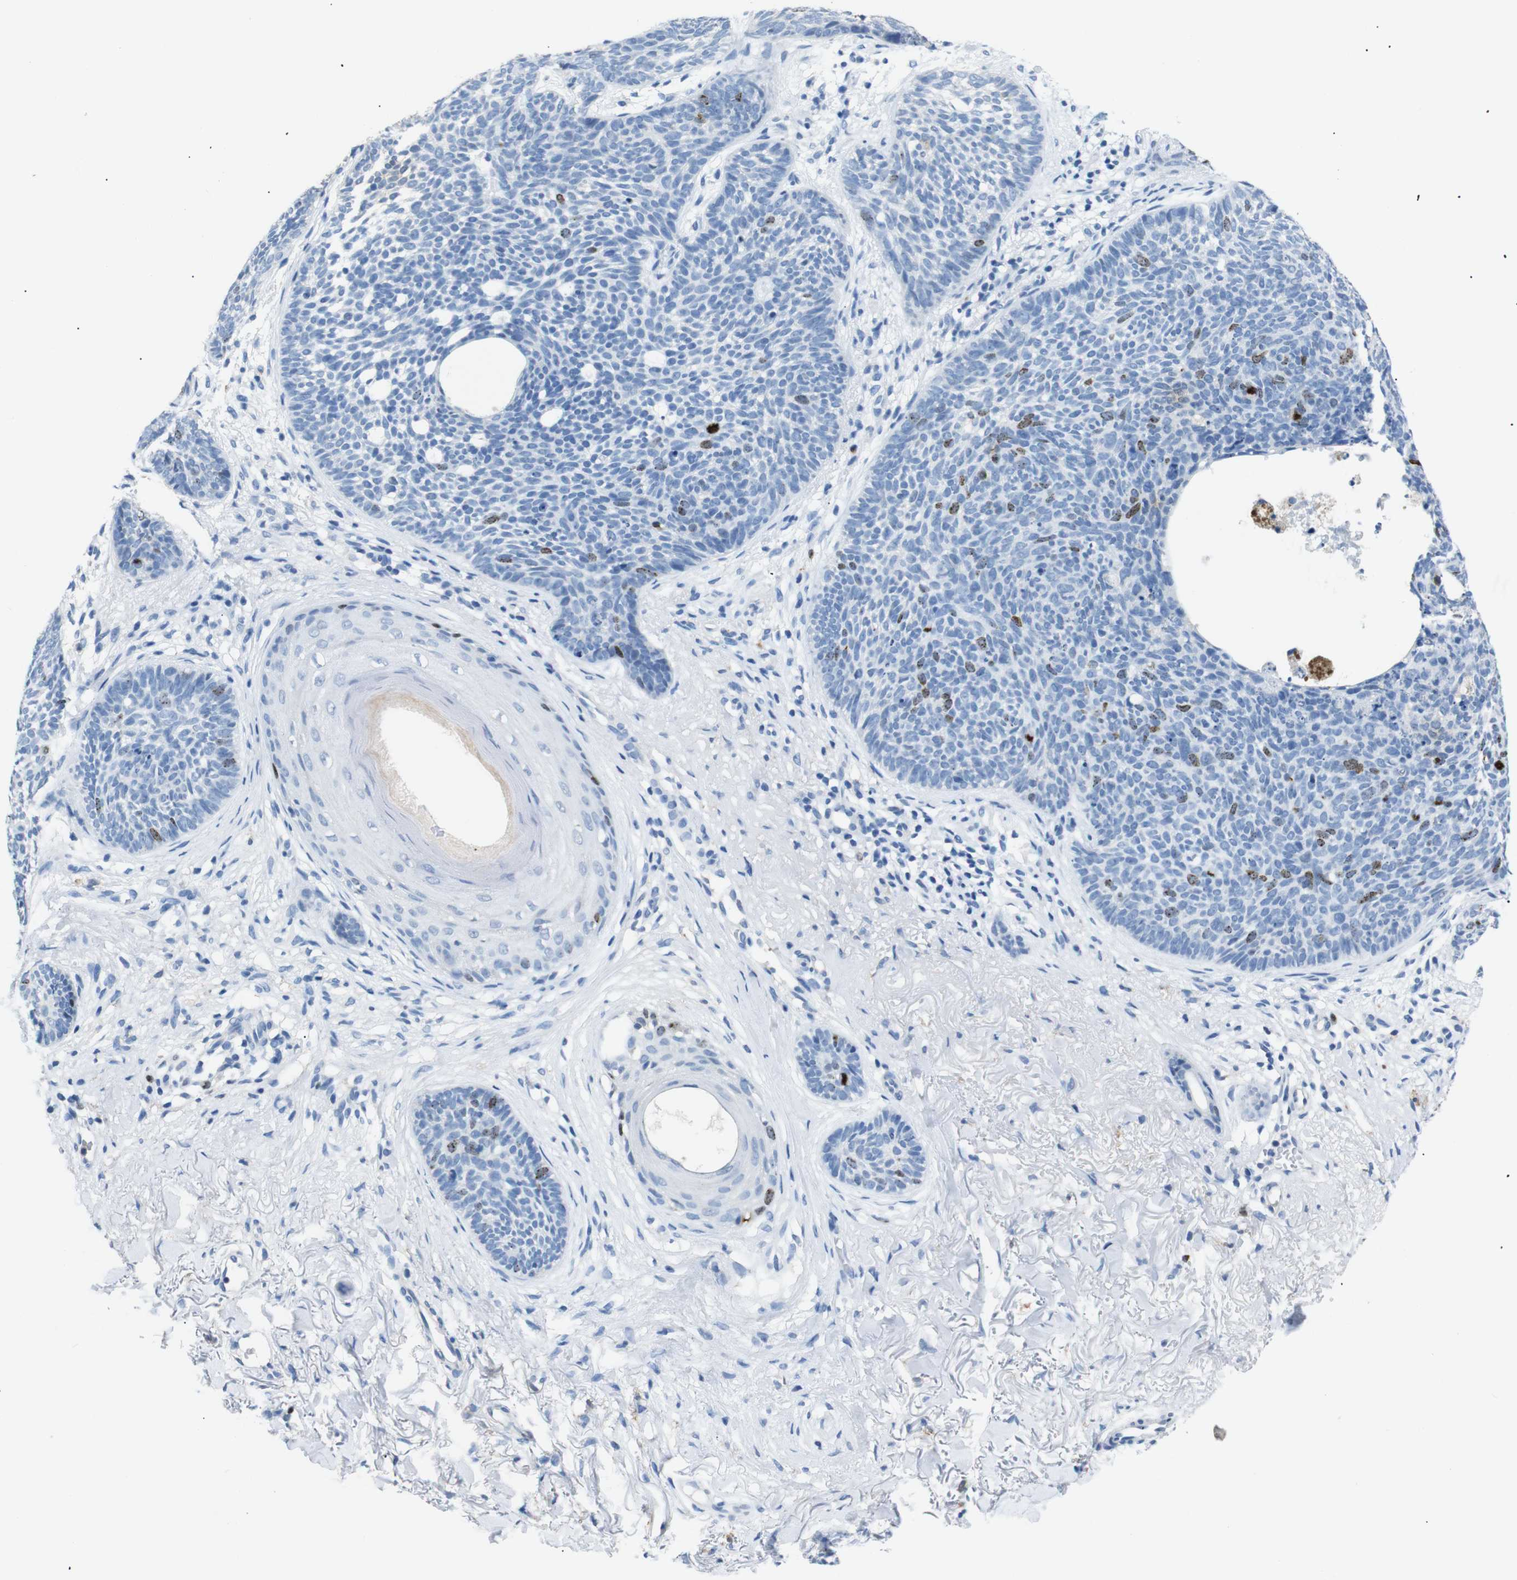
{"staining": {"intensity": "moderate", "quantity": "<25%", "location": "nuclear"}, "tissue": "skin cancer", "cell_type": "Tumor cells", "image_type": "cancer", "snomed": [{"axis": "morphology", "description": "Basal cell carcinoma"}, {"axis": "topography", "description": "Skin"}], "caption": "A micrograph showing moderate nuclear expression in approximately <25% of tumor cells in skin cancer, as visualized by brown immunohistochemical staining.", "gene": "INCENP", "patient": {"sex": "female", "age": 70}}